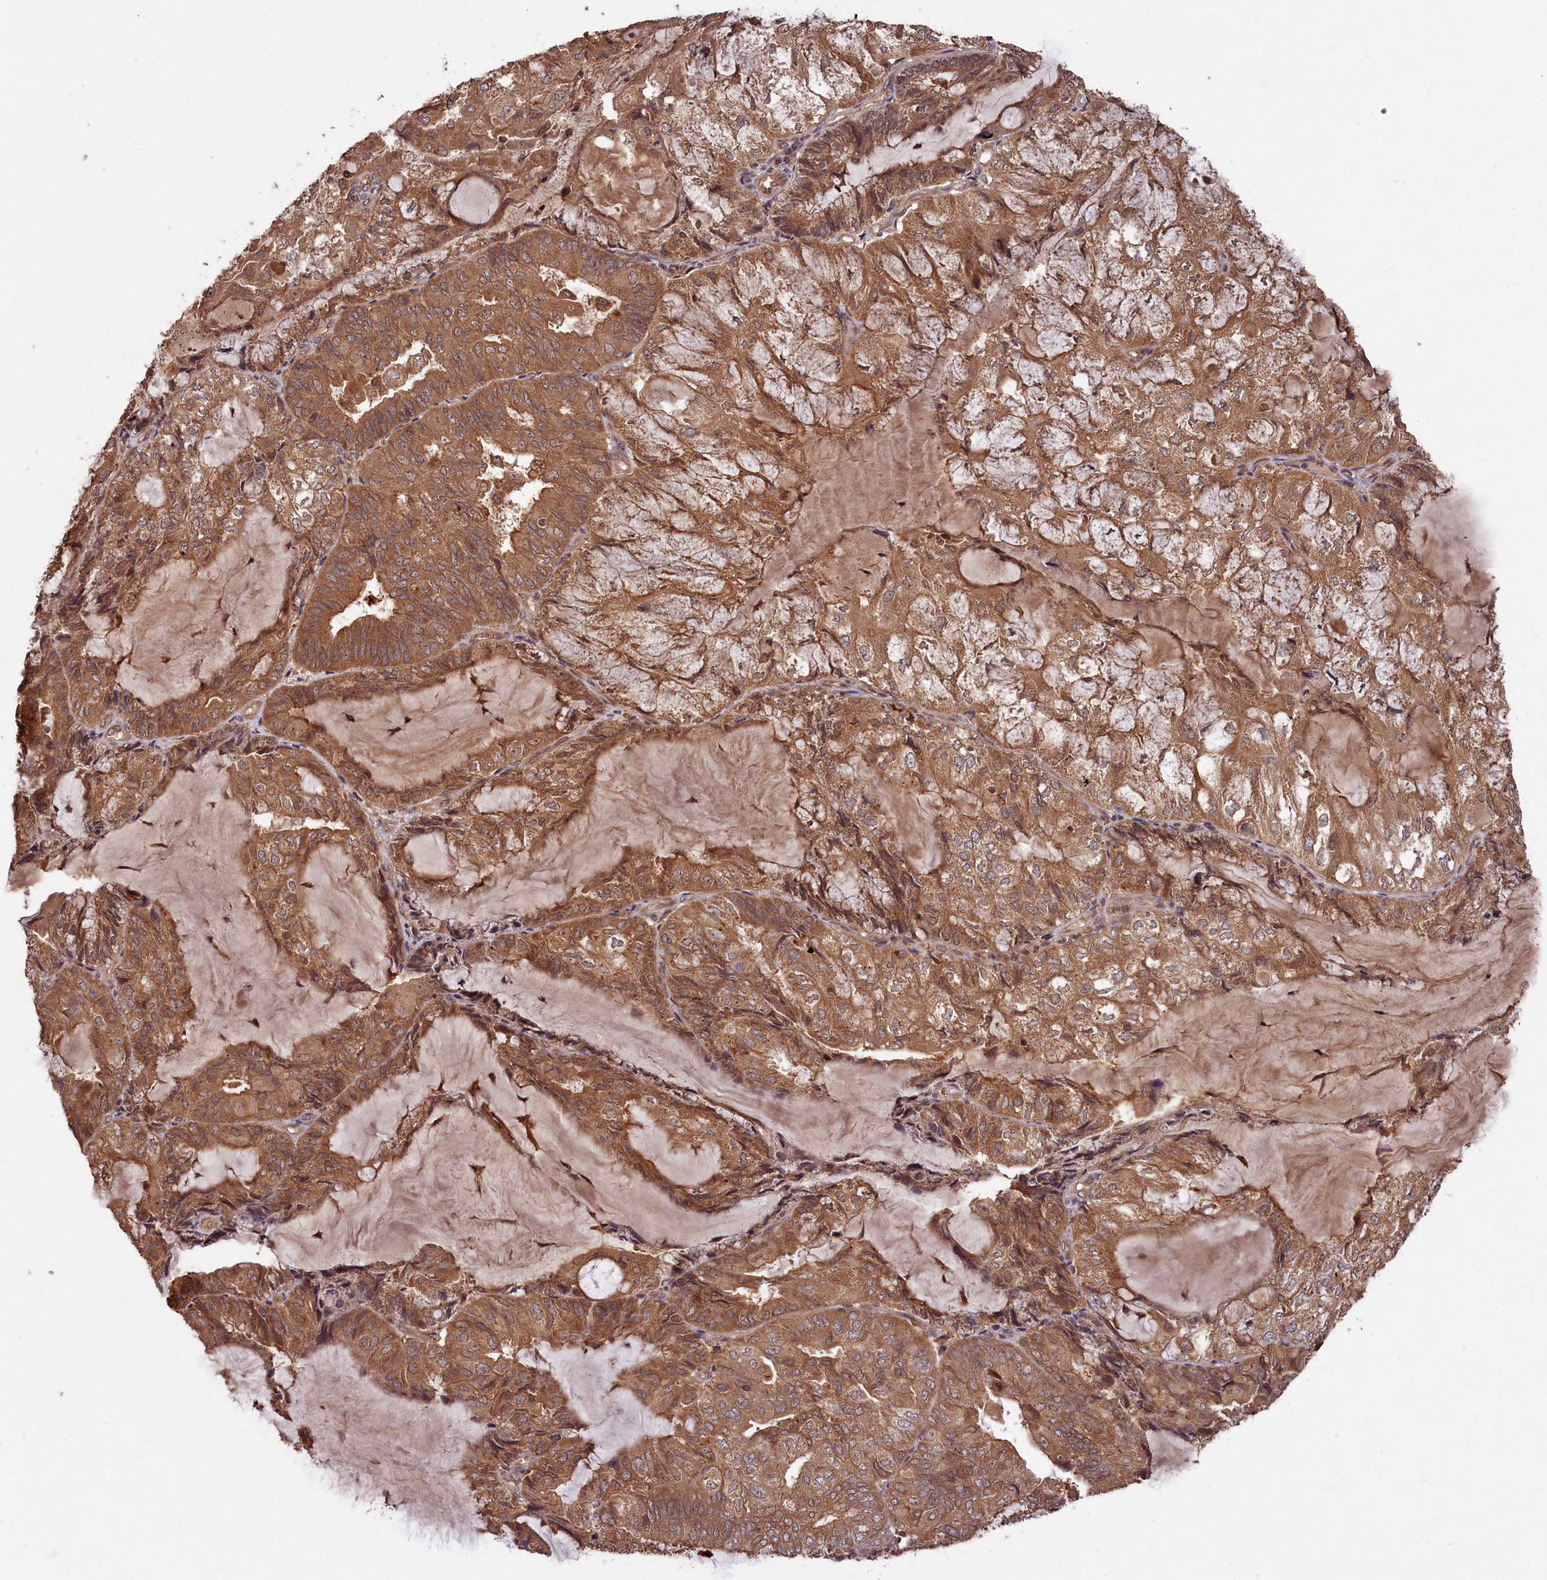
{"staining": {"intensity": "moderate", "quantity": ">75%", "location": "cytoplasmic/membranous"}, "tissue": "endometrial cancer", "cell_type": "Tumor cells", "image_type": "cancer", "snomed": [{"axis": "morphology", "description": "Adenocarcinoma, NOS"}, {"axis": "topography", "description": "Endometrium"}], "caption": "Endometrial cancer (adenocarcinoma) stained with a brown dye exhibits moderate cytoplasmic/membranous positive positivity in approximately >75% of tumor cells.", "gene": "CHAC1", "patient": {"sex": "female", "age": 81}}